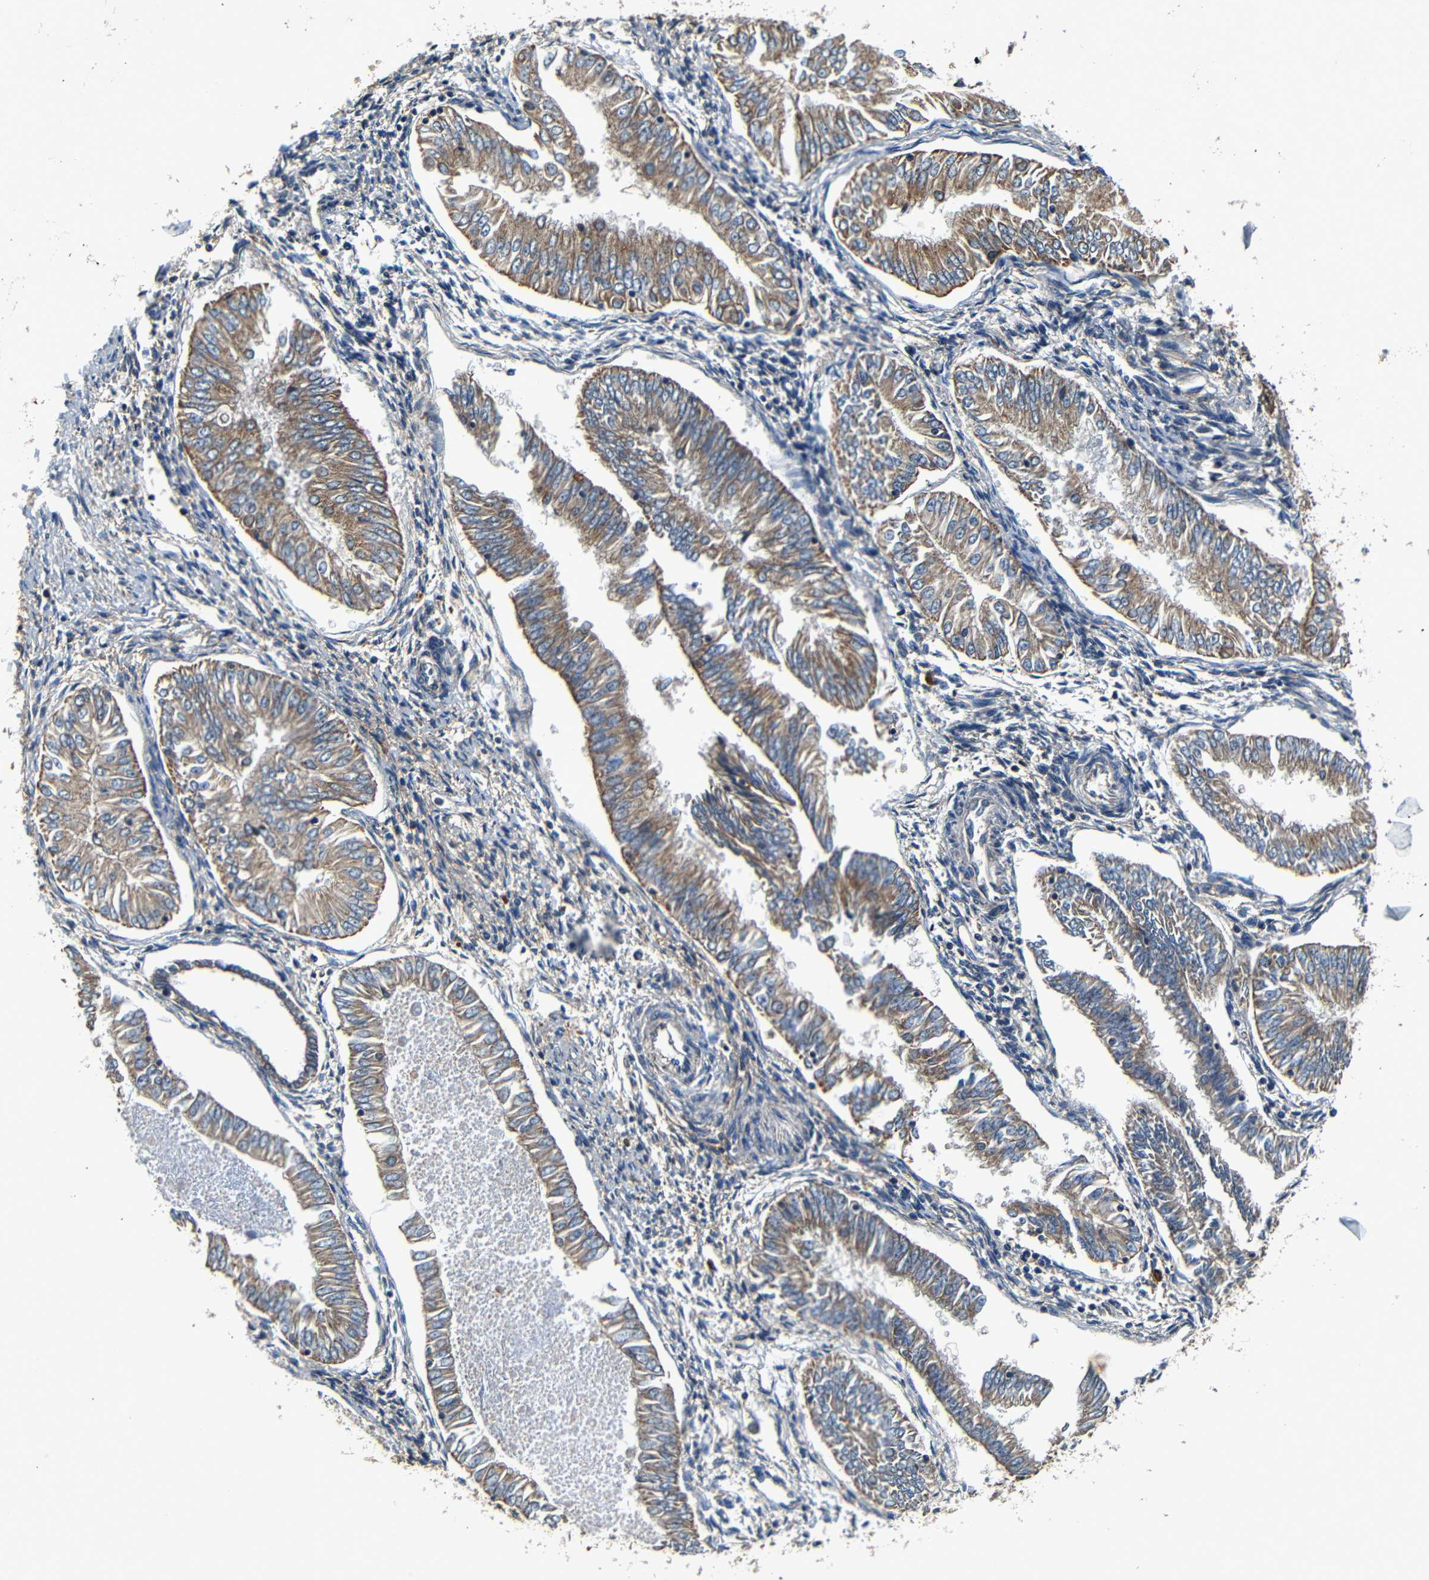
{"staining": {"intensity": "moderate", "quantity": ">75%", "location": "cytoplasmic/membranous"}, "tissue": "endometrial cancer", "cell_type": "Tumor cells", "image_type": "cancer", "snomed": [{"axis": "morphology", "description": "Adenocarcinoma, NOS"}, {"axis": "topography", "description": "Endometrium"}], "caption": "This micrograph reveals IHC staining of adenocarcinoma (endometrial), with medium moderate cytoplasmic/membranous staining in approximately >75% of tumor cells.", "gene": "MTX1", "patient": {"sex": "female", "age": 53}}